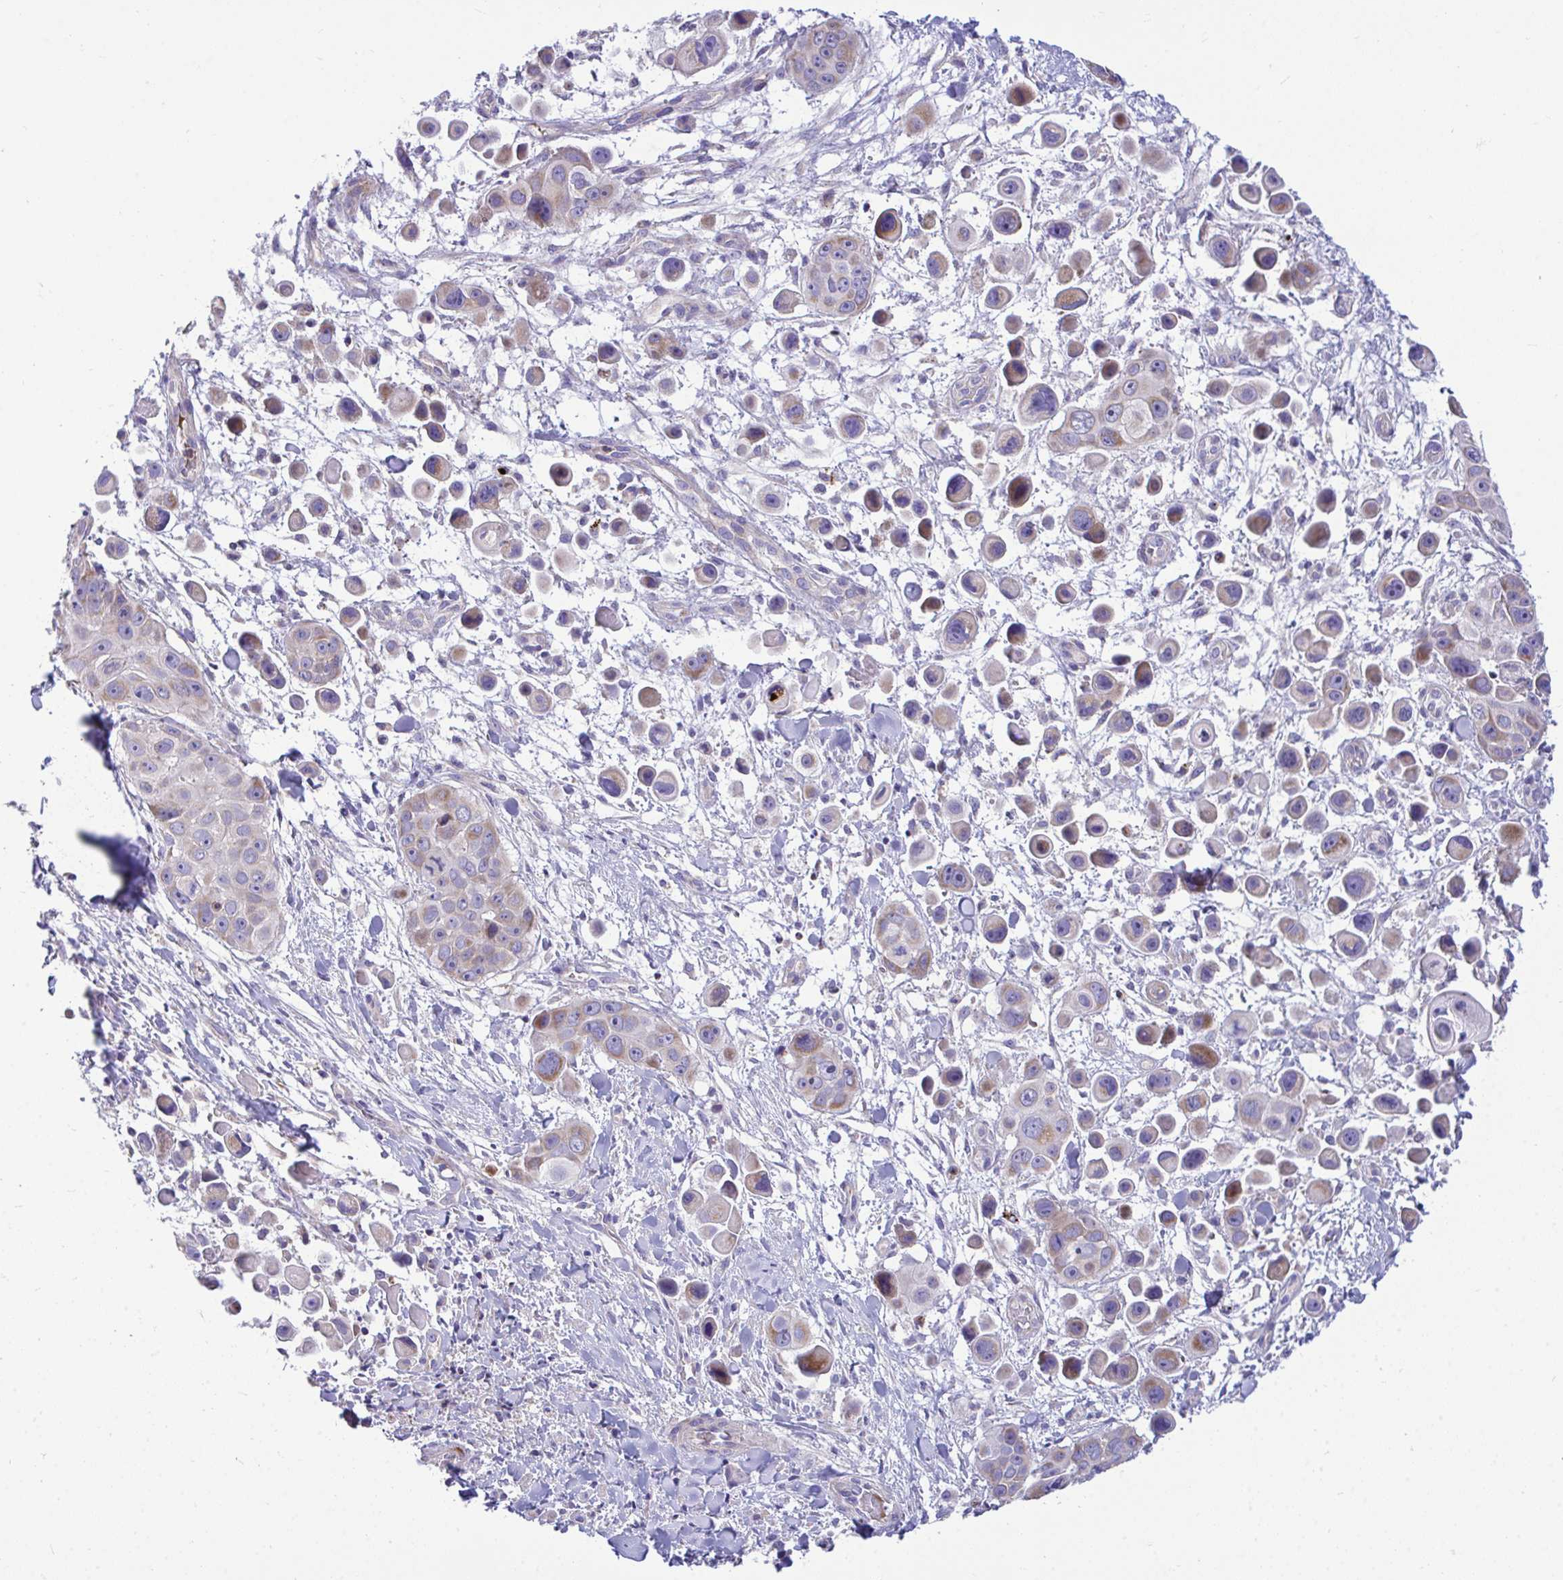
{"staining": {"intensity": "weak", "quantity": "<25%", "location": "cytoplasmic/membranous"}, "tissue": "skin cancer", "cell_type": "Tumor cells", "image_type": "cancer", "snomed": [{"axis": "morphology", "description": "Squamous cell carcinoma, NOS"}, {"axis": "topography", "description": "Skin"}], "caption": "Skin cancer was stained to show a protein in brown. There is no significant staining in tumor cells.", "gene": "MRPS16", "patient": {"sex": "male", "age": 67}}